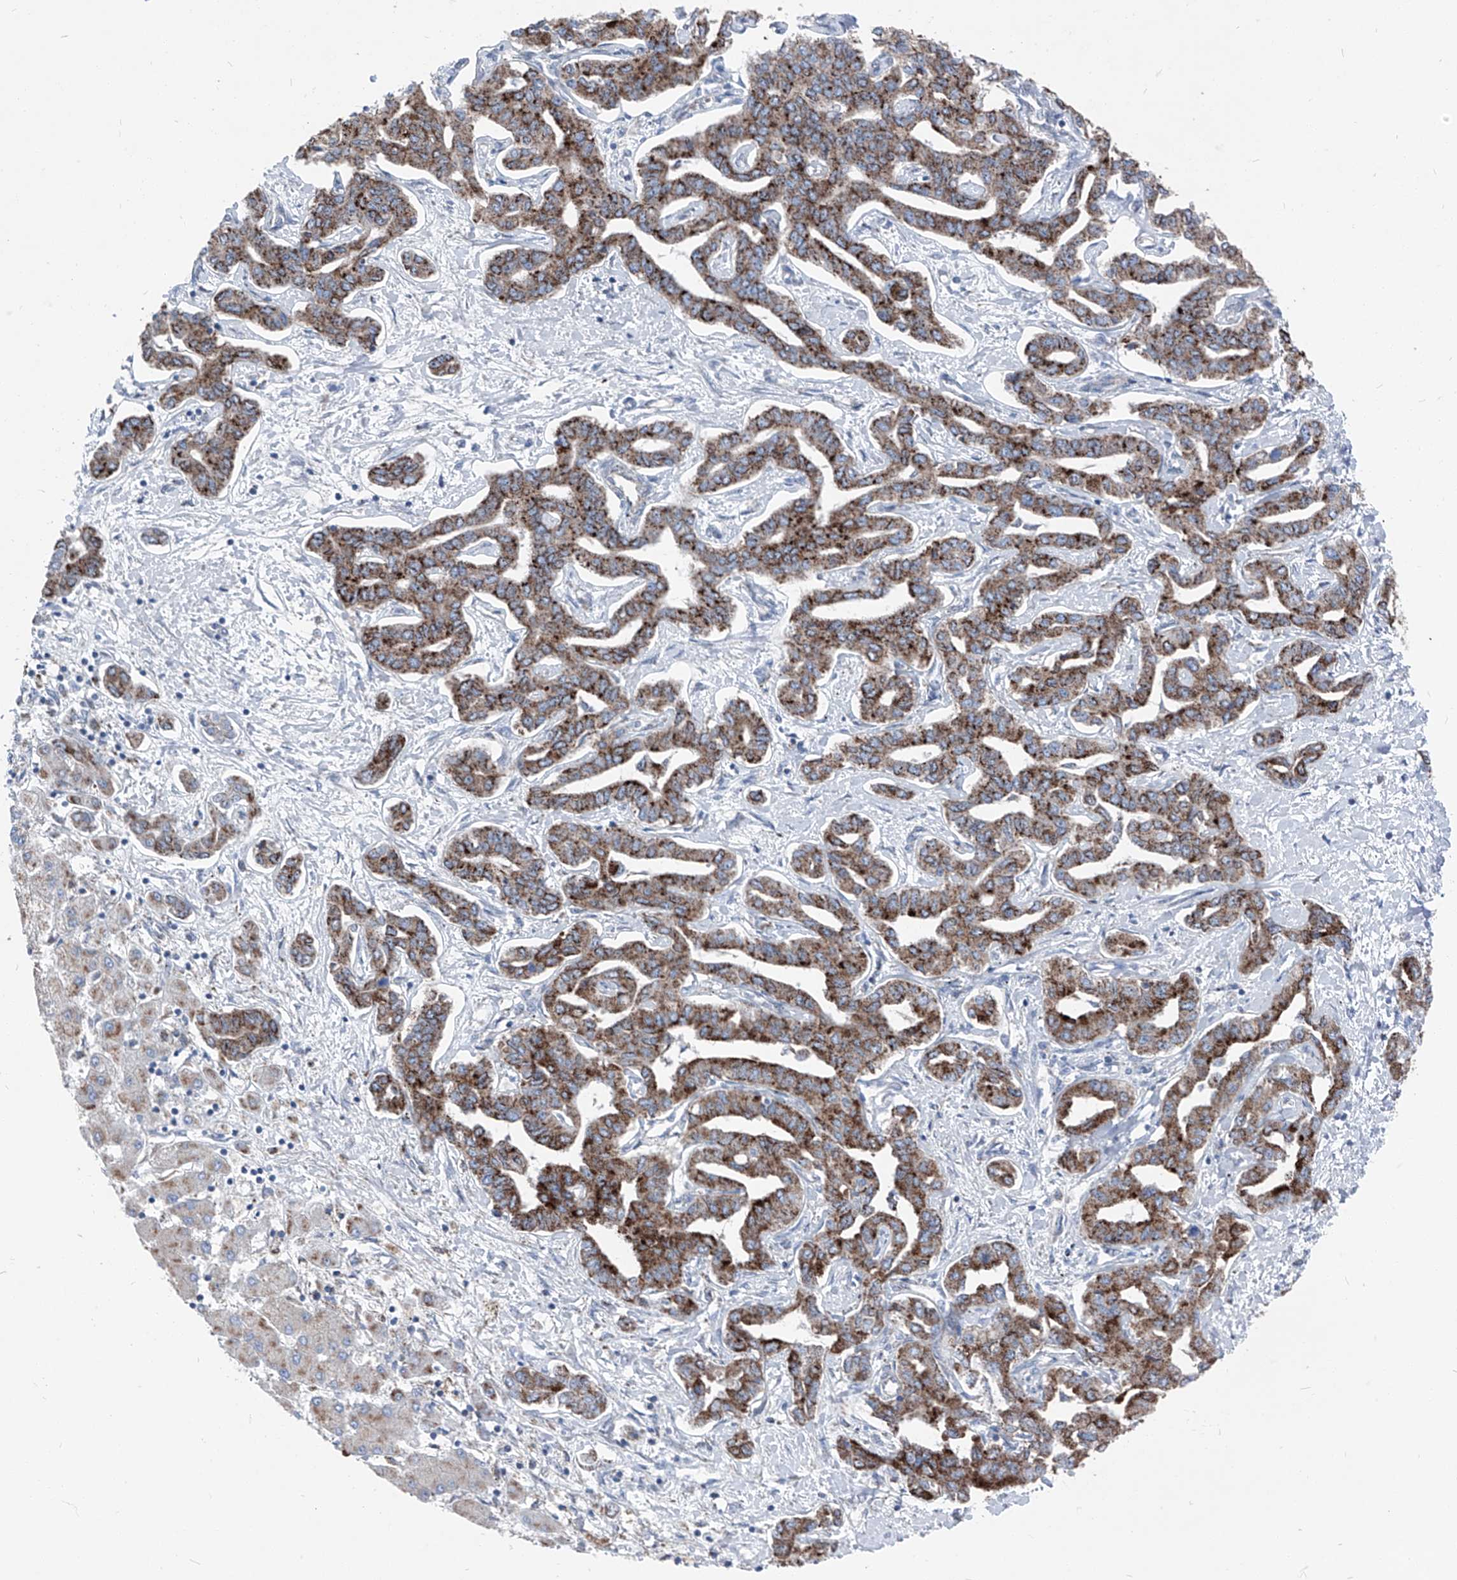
{"staining": {"intensity": "strong", "quantity": ">75%", "location": "cytoplasmic/membranous"}, "tissue": "liver cancer", "cell_type": "Tumor cells", "image_type": "cancer", "snomed": [{"axis": "morphology", "description": "Cholangiocarcinoma"}, {"axis": "topography", "description": "Liver"}], "caption": "This photomicrograph reveals cholangiocarcinoma (liver) stained with immunohistochemistry (IHC) to label a protein in brown. The cytoplasmic/membranous of tumor cells show strong positivity for the protein. Nuclei are counter-stained blue.", "gene": "AGPS", "patient": {"sex": "male", "age": 59}}